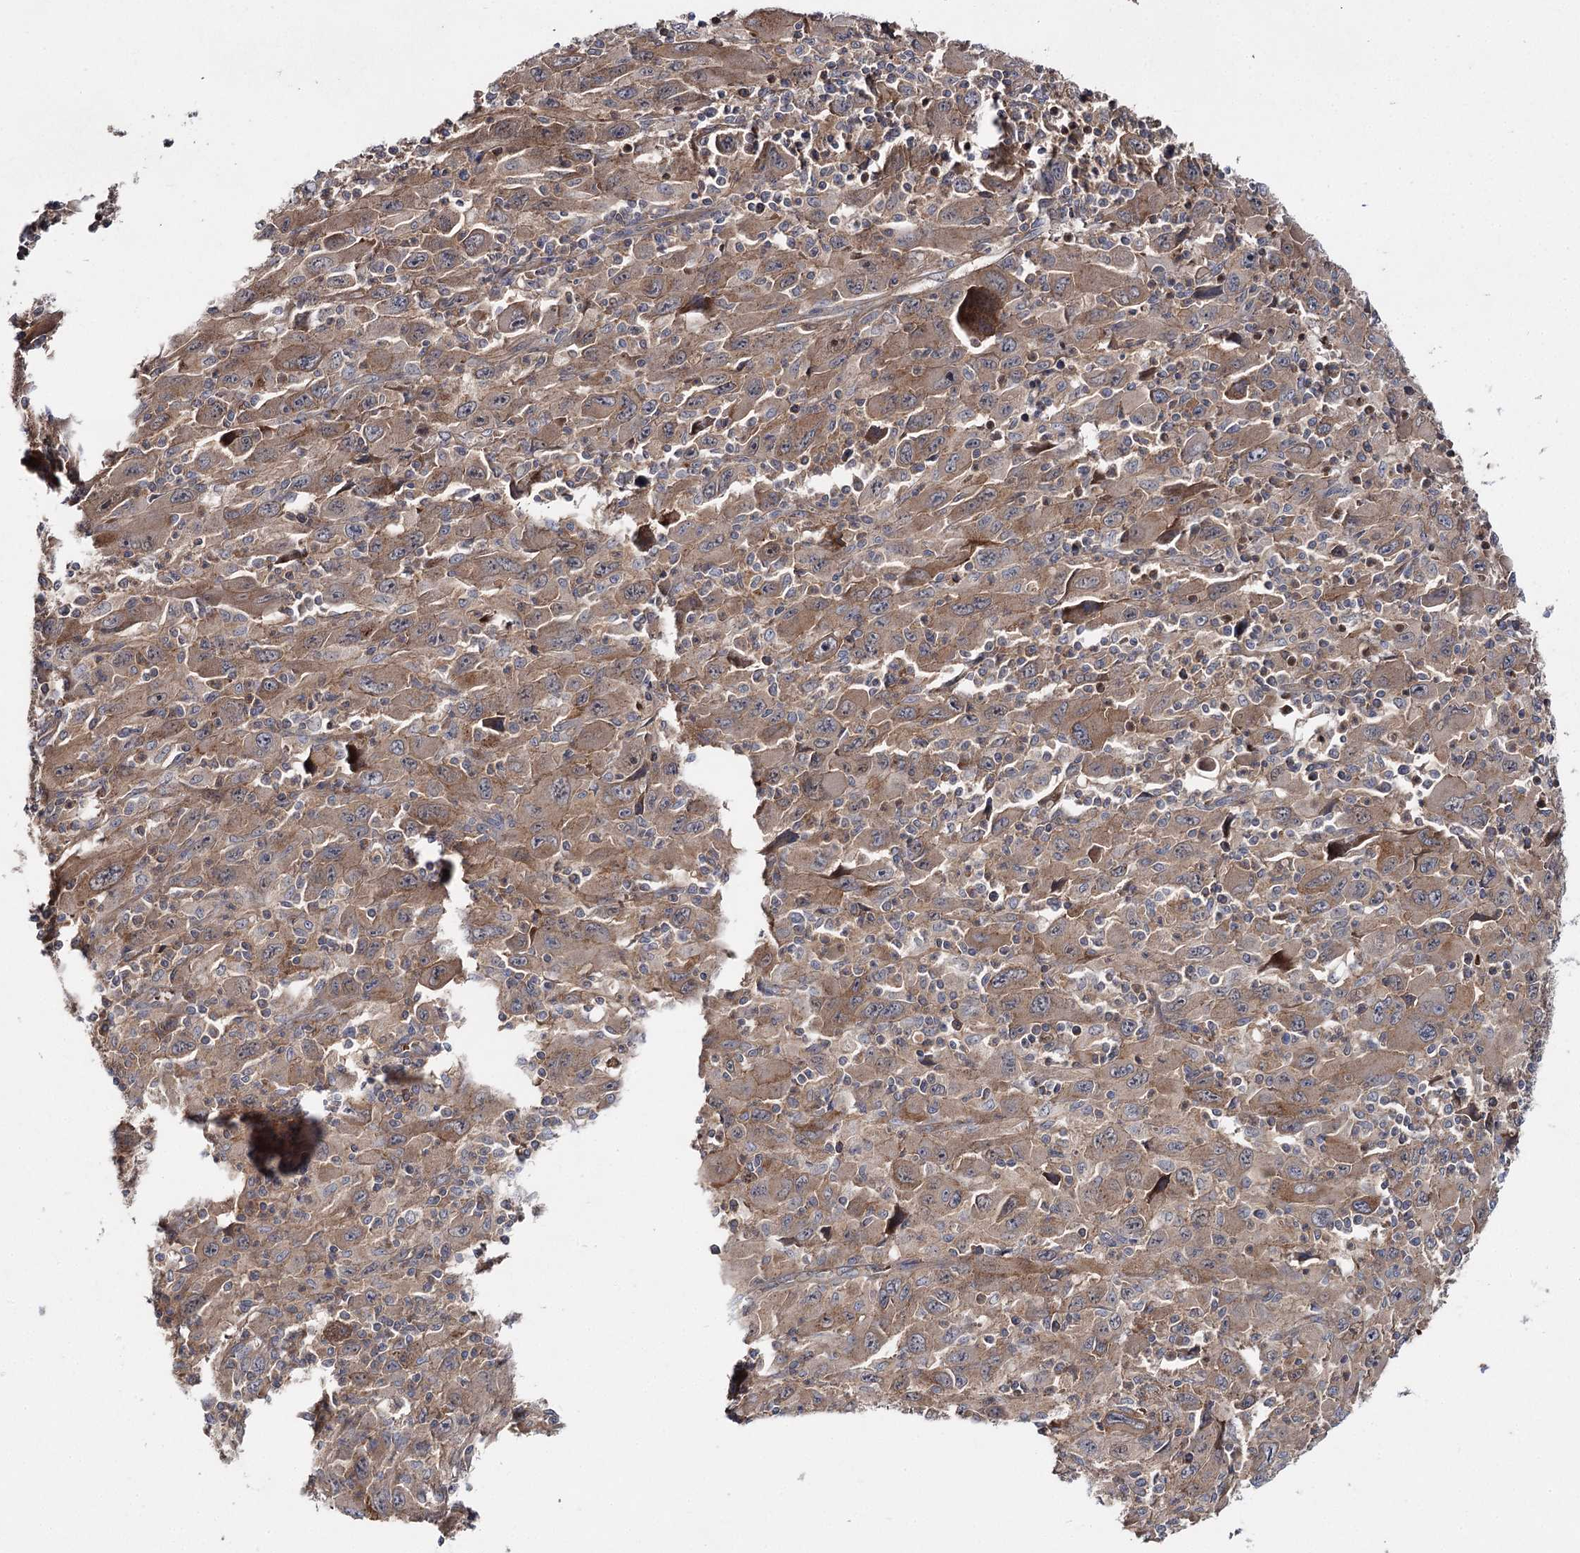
{"staining": {"intensity": "moderate", "quantity": ">75%", "location": "cytoplasmic/membranous"}, "tissue": "melanoma", "cell_type": "Tumor cells", "image_type": "cancer", "snomed": [{"axis": "morphology", "description": "Malignant melanoma, Metastatic site"}, {"axis": "topography", "description": "Skin"}], "caption": "This is an image of IHC staining of malignant melanoma (metastatic site), which shows moderate expression in the cytoplasmic/membranous of tumor cells.", "gene": "KIAA0825", "patient": {"sex": "female", "age": 56}}